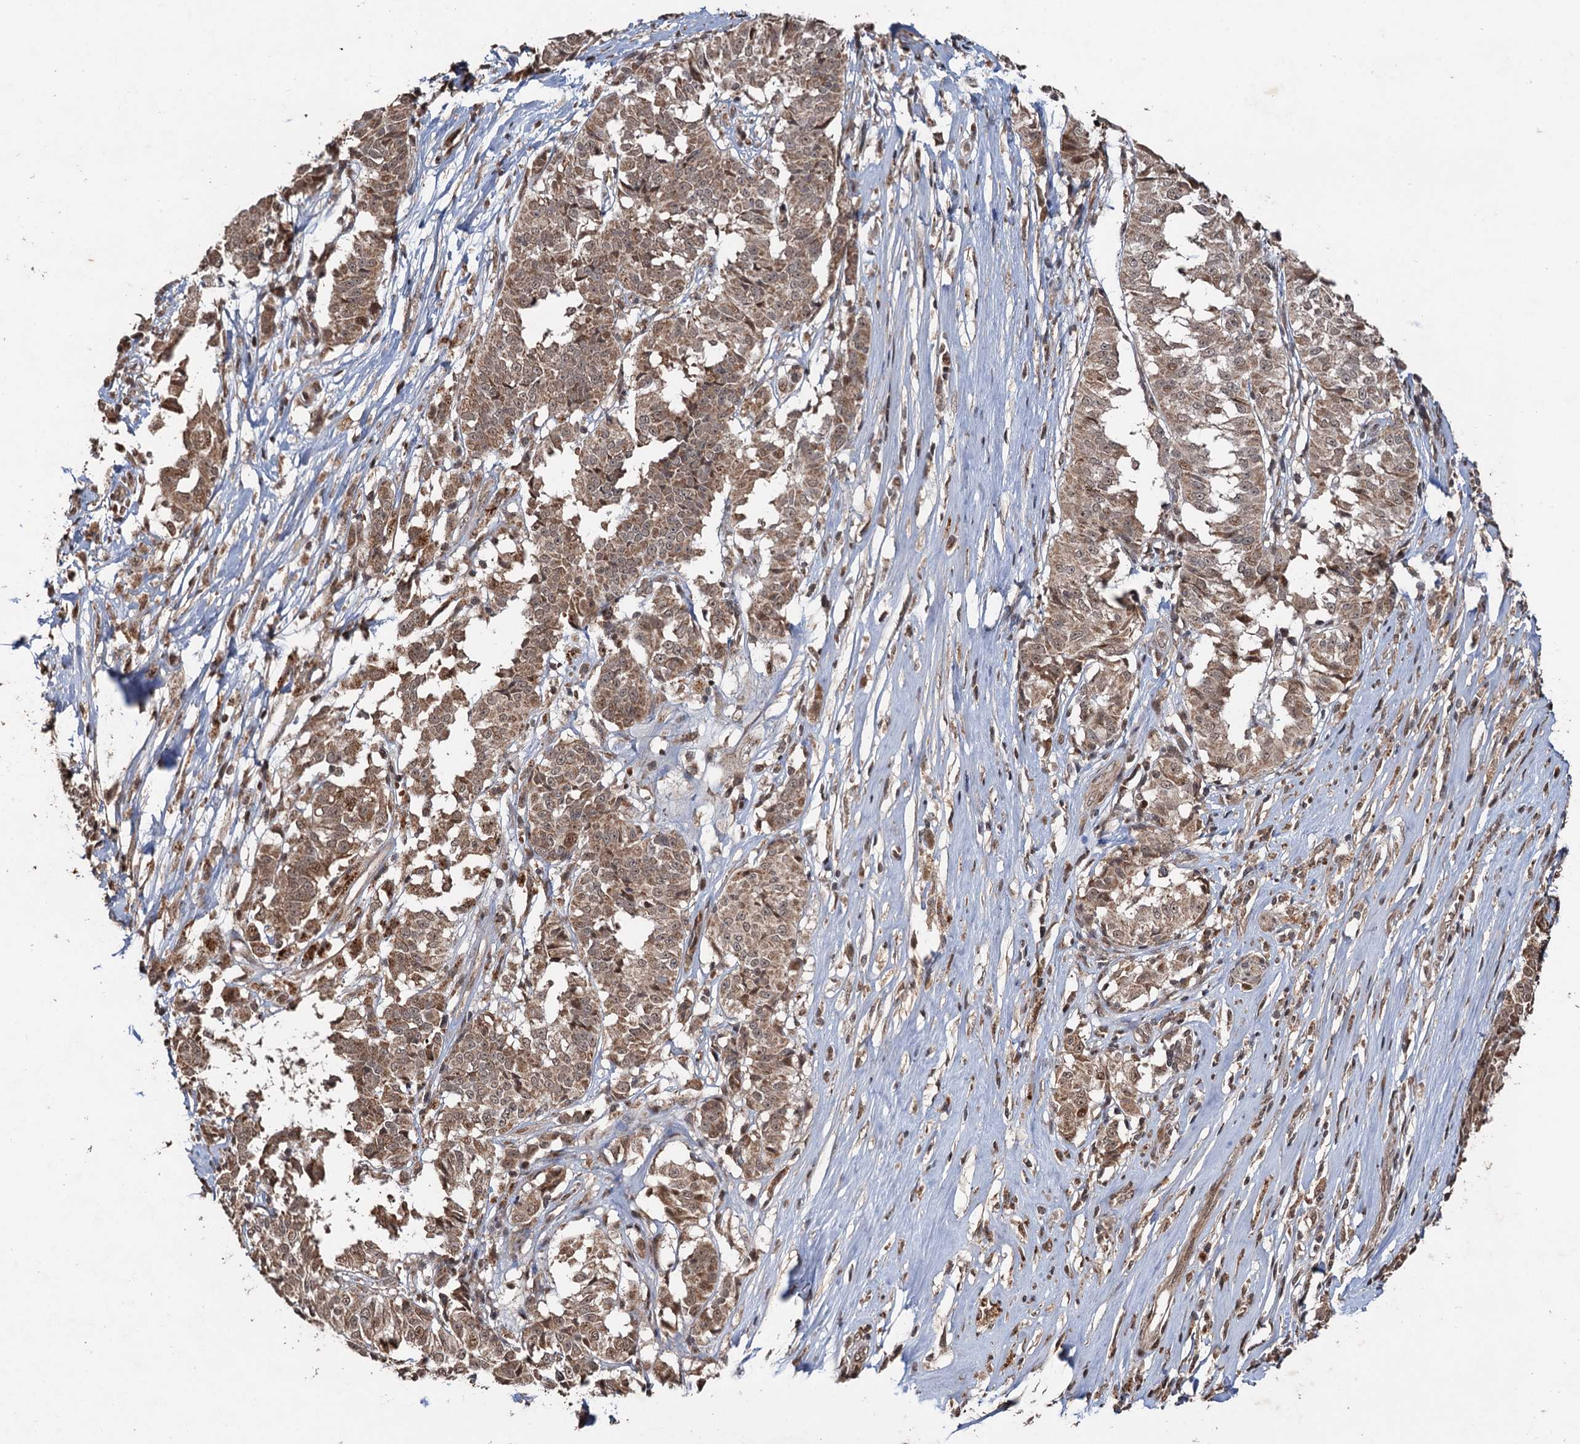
{"staining": {"intensity": "moderate", "quantity": ">75%", "location": "cytoplasmic/membranous,nuclear"}, "tissue": "melanoma", "cell_type": "Tumor cells", "image_type": "cancer", "snomed": [{"axis": "morphology", "description": "Malignant melanoma, NOS"}, {"axis": "topography", "description": "Skin"}], "caption": "Protein staining reveals moderate cytoplasmic/membranous and nuclear expression in approximately >75% of tumor cells in melanoma. (DAB (3,3'-diaminobenzidine) IHC, brown staining for protein, blue staining for nuclei).", "gene": "REP15", "patient": {"sex": "female", "age": 72}}